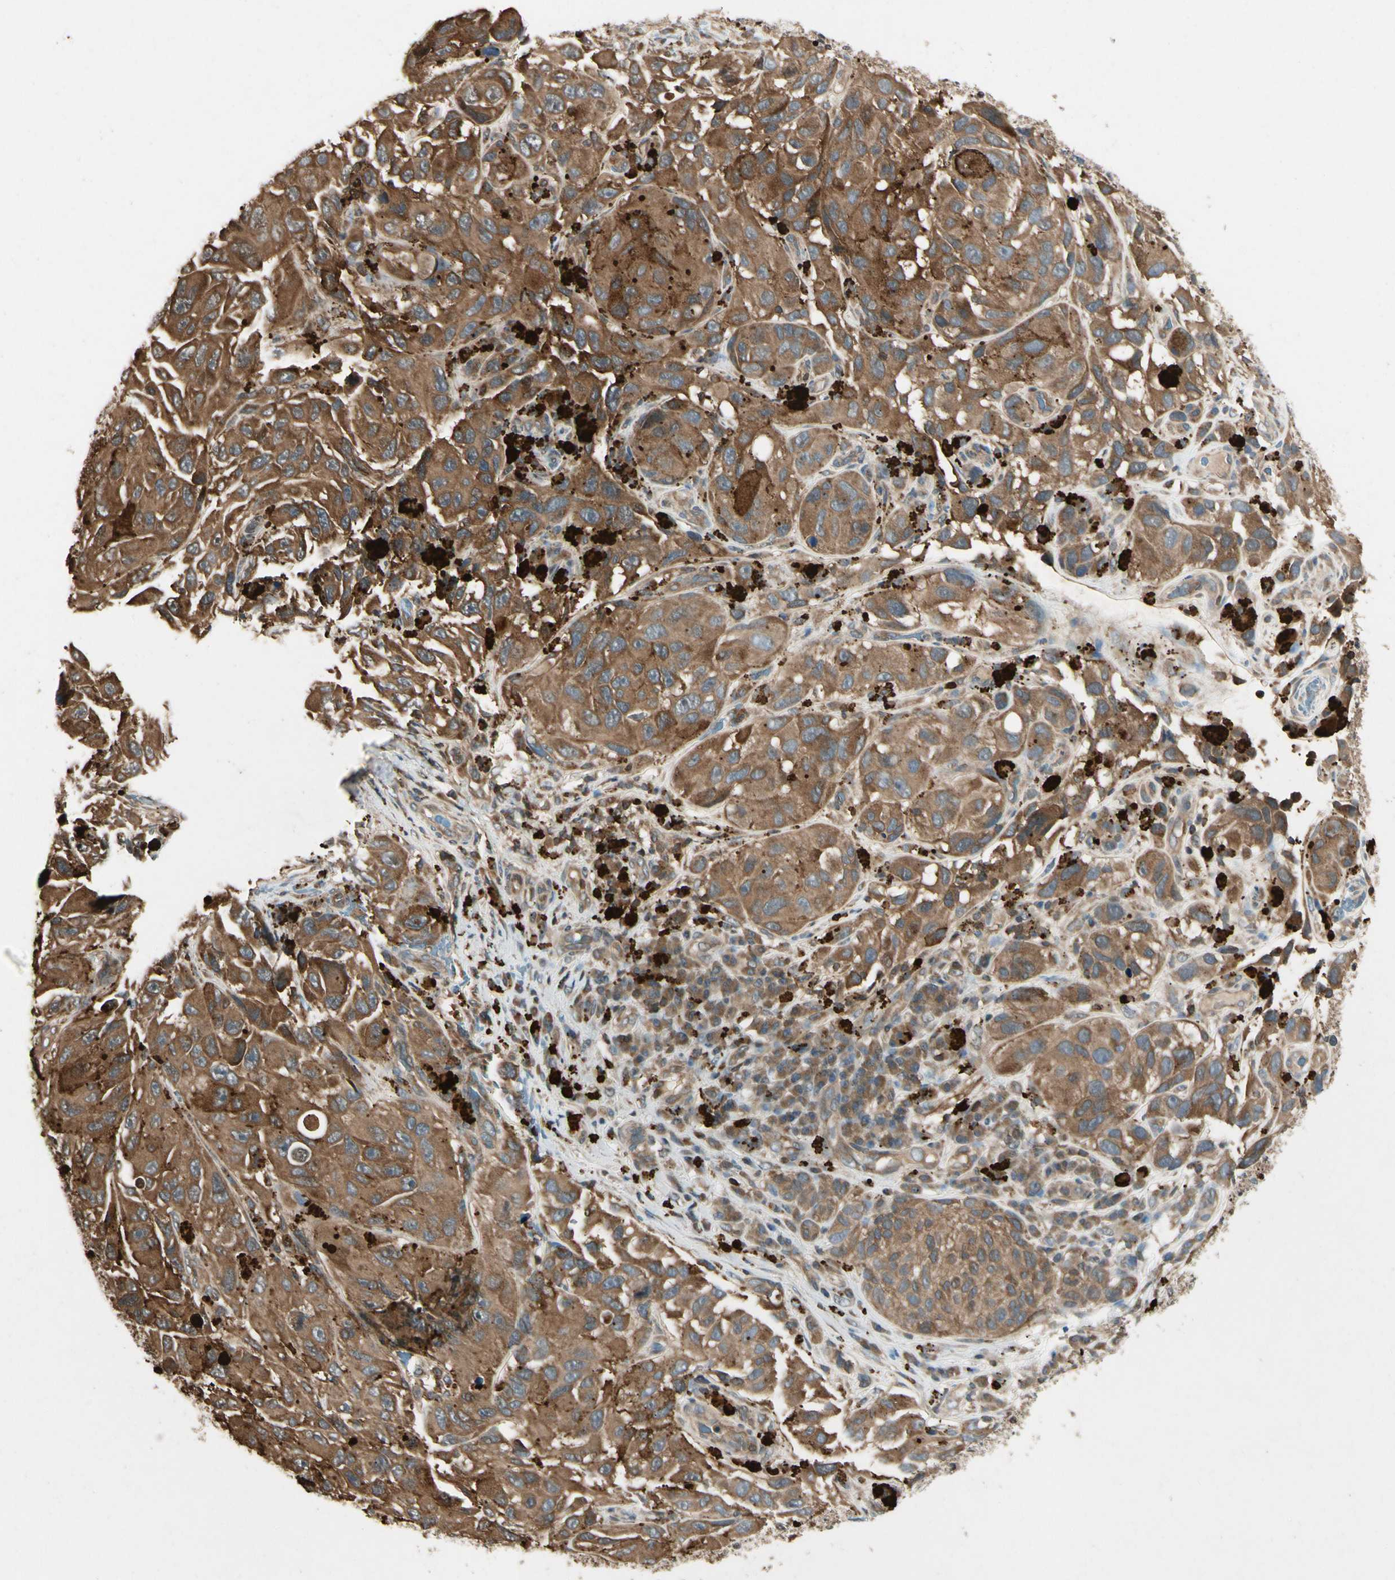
{"staining": {"intensity": "strong", "quantity": ">75%", "location": "cytoplasmic/membranous"}, "tissue": "melanoma", "cell_type": "Tumor cells", "image_type": "cancer", "snomed": [{"axis": "morphology", "description": "Malignant melanoma, NOS"}, {"axis": "topography", "description": "Skin"}], "caption": "There is high levels of strong cytoplasmic/membranous staining in tumor cells of malignant melanoma, as demonstrated by immunohistochemical staining (brown color).", "gene": "YWHAQ", "patient": {"sex": "female", "age": 73}}